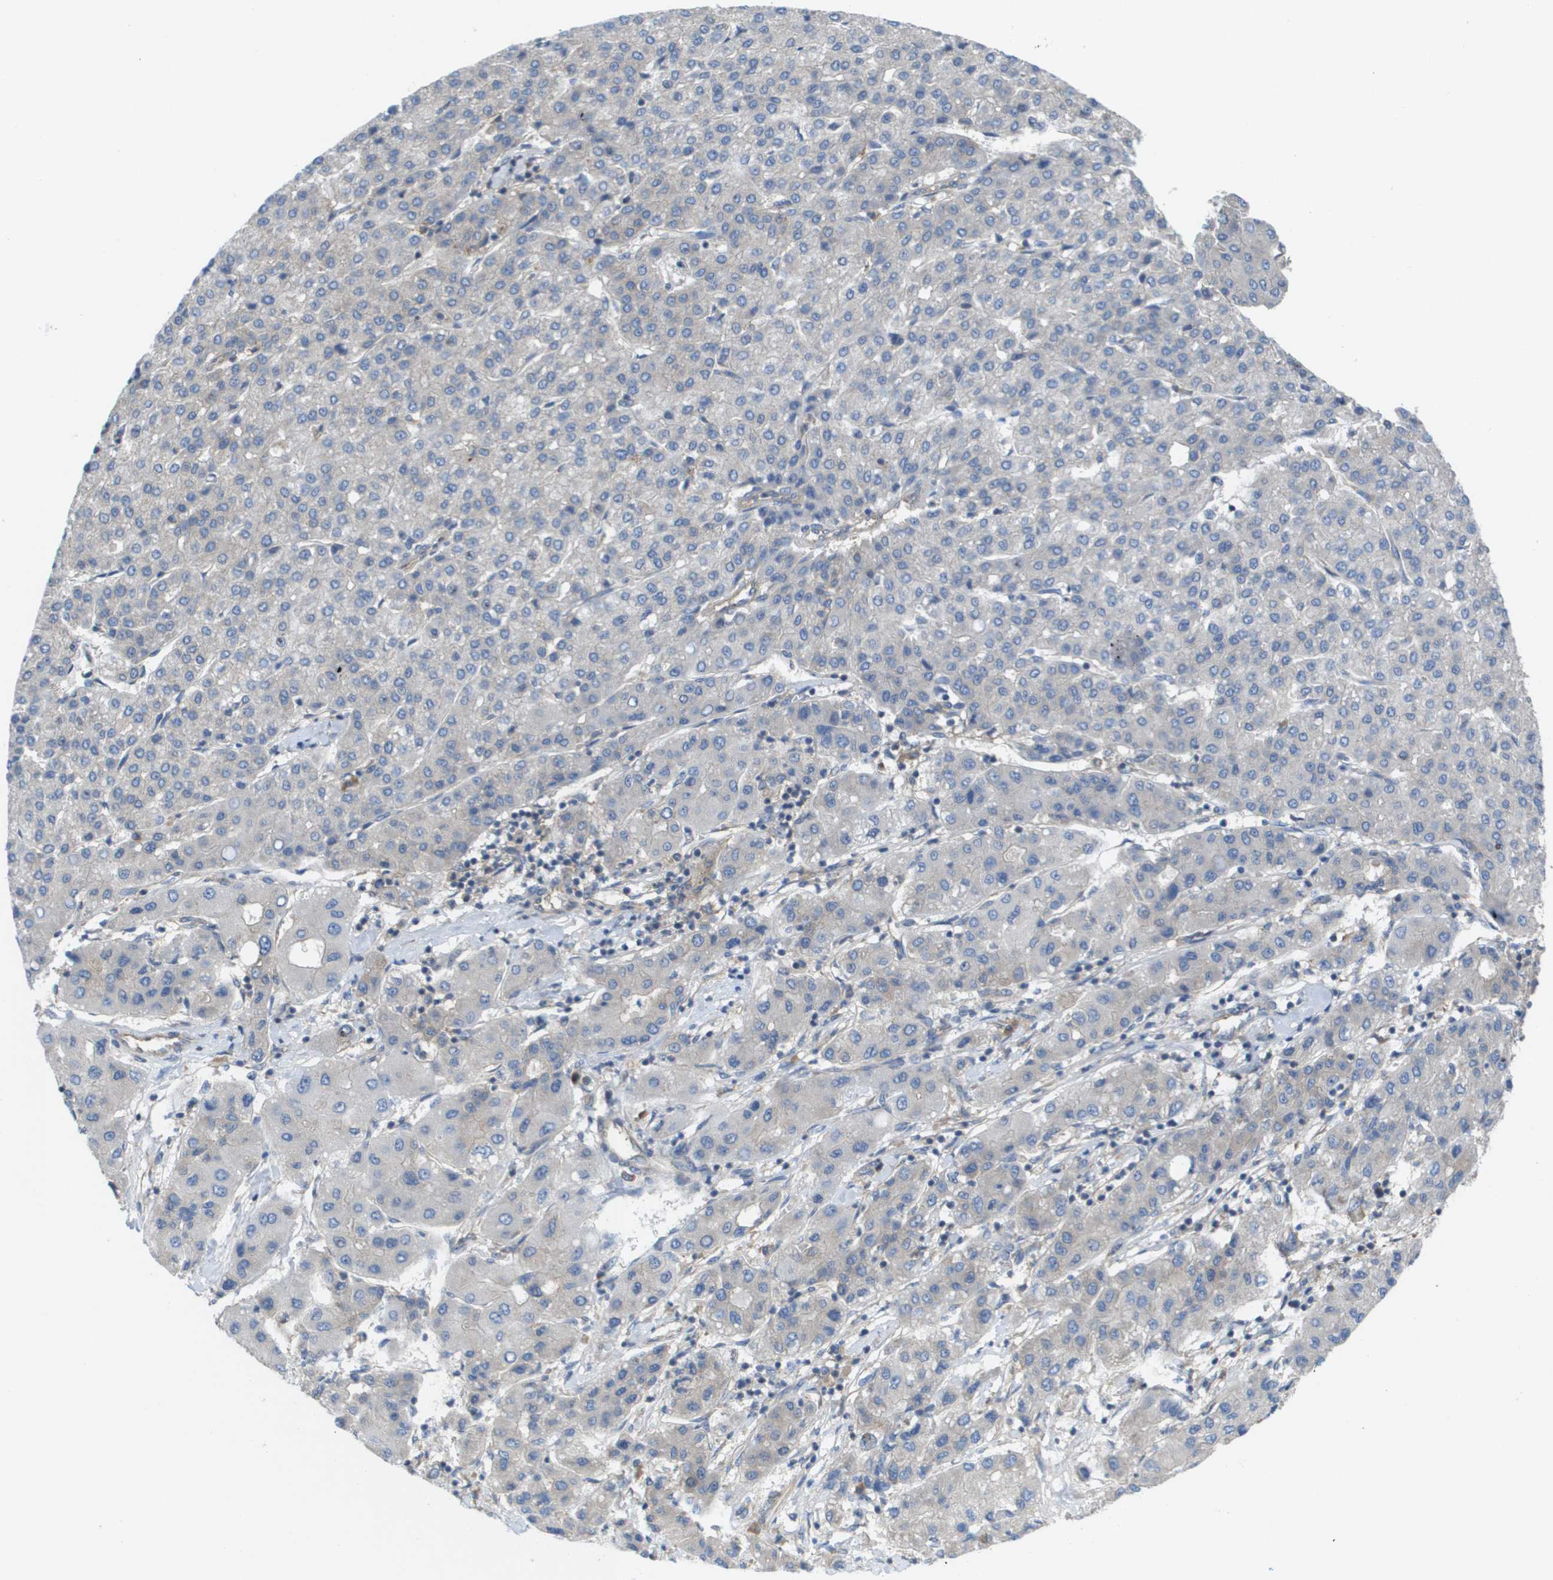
{"staining": {"intensity": "negative", "quantity": "none", "location": "none"}, "tissue": "liver cancer", "cell_type": "Tumor cells", "image_type": "cancer", "snomed": [{"axis": "morphology", "description": "Carcinoma, Hepatocellular, NOS"}, {"axis": "topography", "description": "Liver"}], "caption": "Liver cancer stained for a protein using immunohistochemistry shows no positivity tumor cells.", "gene": "EIF4G2", "patient": {"sex": "male", "age": 65}}